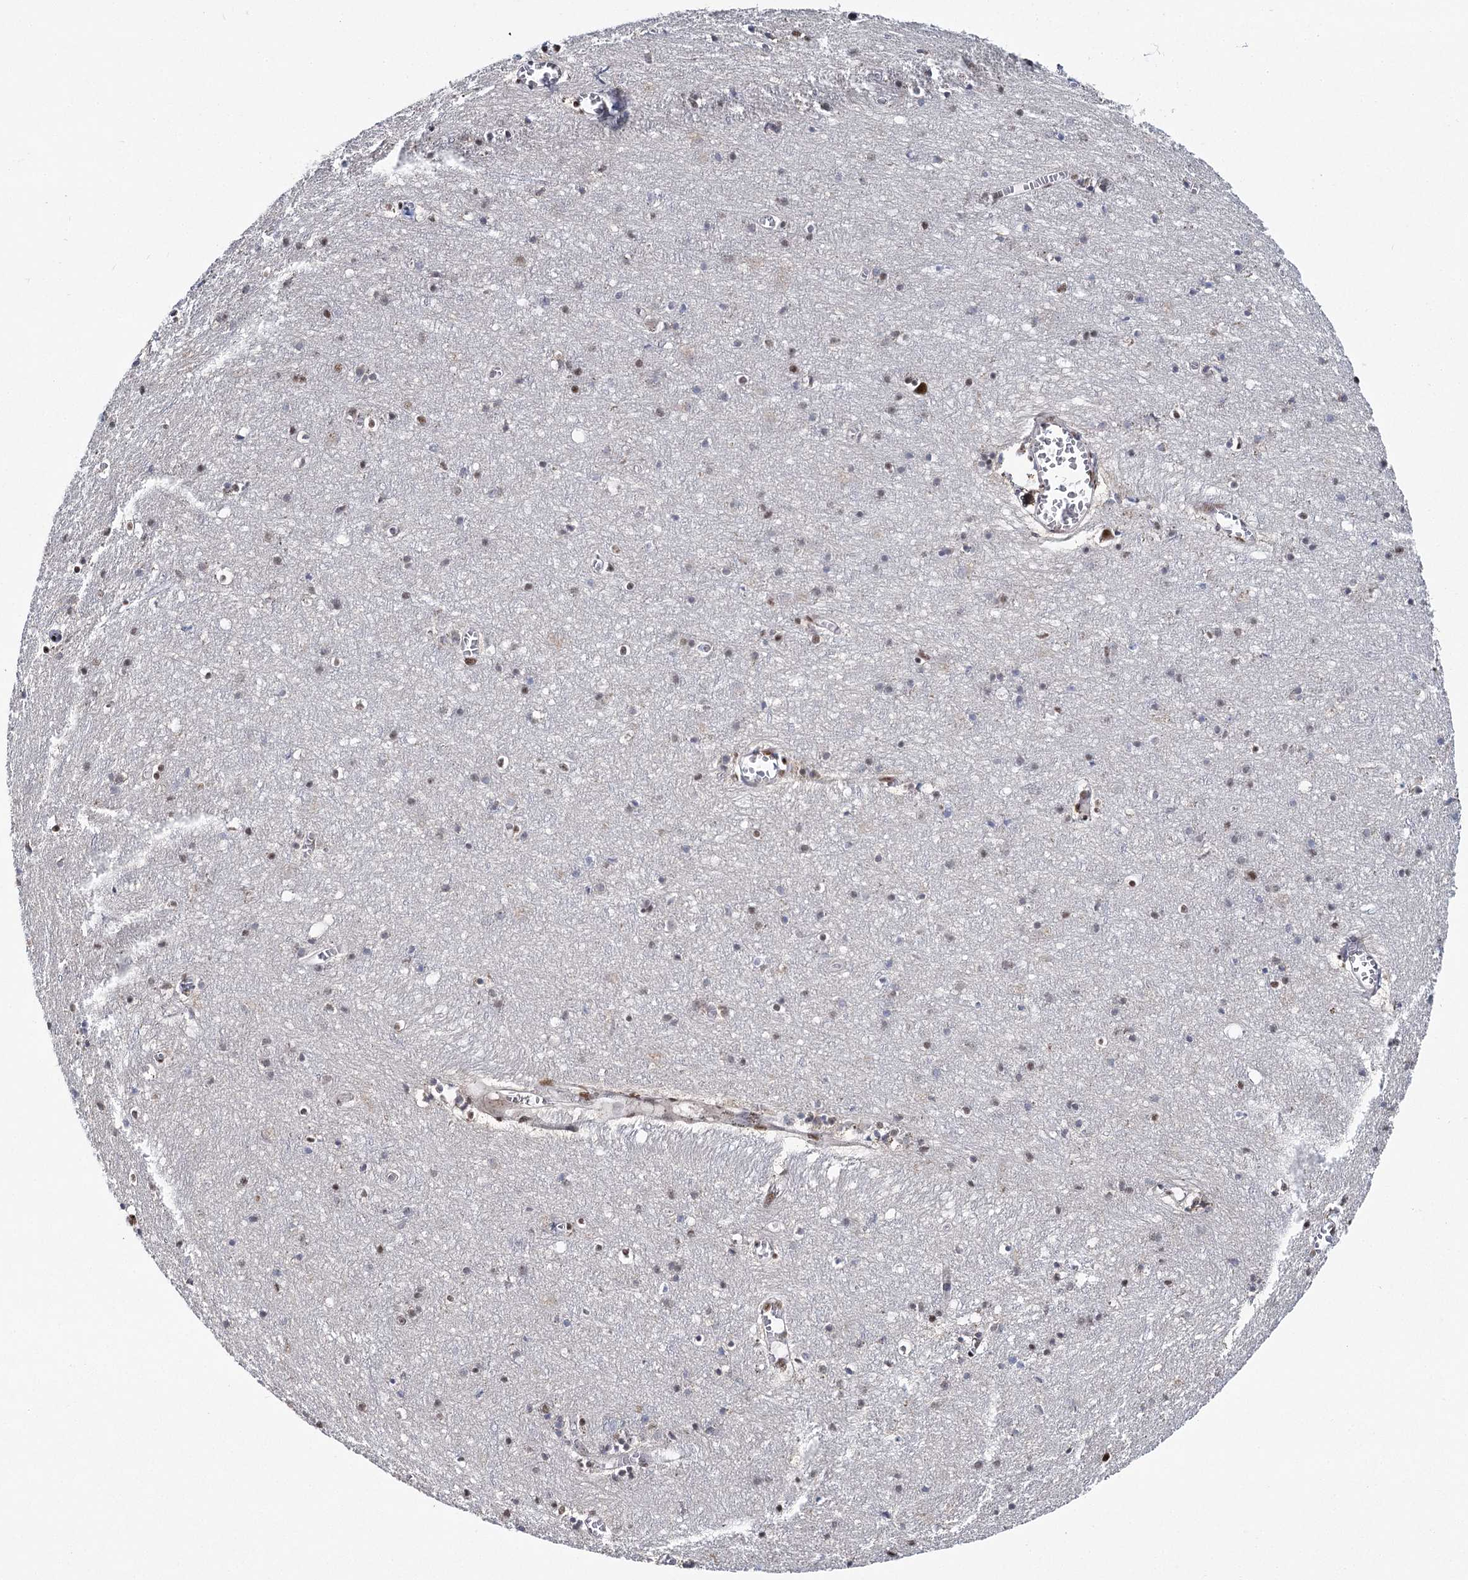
{"staining": {"intensity": "strong", "quantity": ">75%", "location": "nuclear"}, "tissue": "cerebral cortex", "cell_type": "Endothelial cells", "image_type": "normal", "snomed": [{"axis": "morphology", "description": "Normal tissue, NOS"}, {"axis": "topography", "description": "Cerebral cortex"}], "caption": "Protein expression analysis of unremarkable human cerebral cortex reveals strong nuclear positivity in approximately >75% of endothelial cells. (DAB = brown stain, brightfield microscopy at high magnification).", "gene": "SCAF8", "patient": {"sex": "female", "age": 64}}